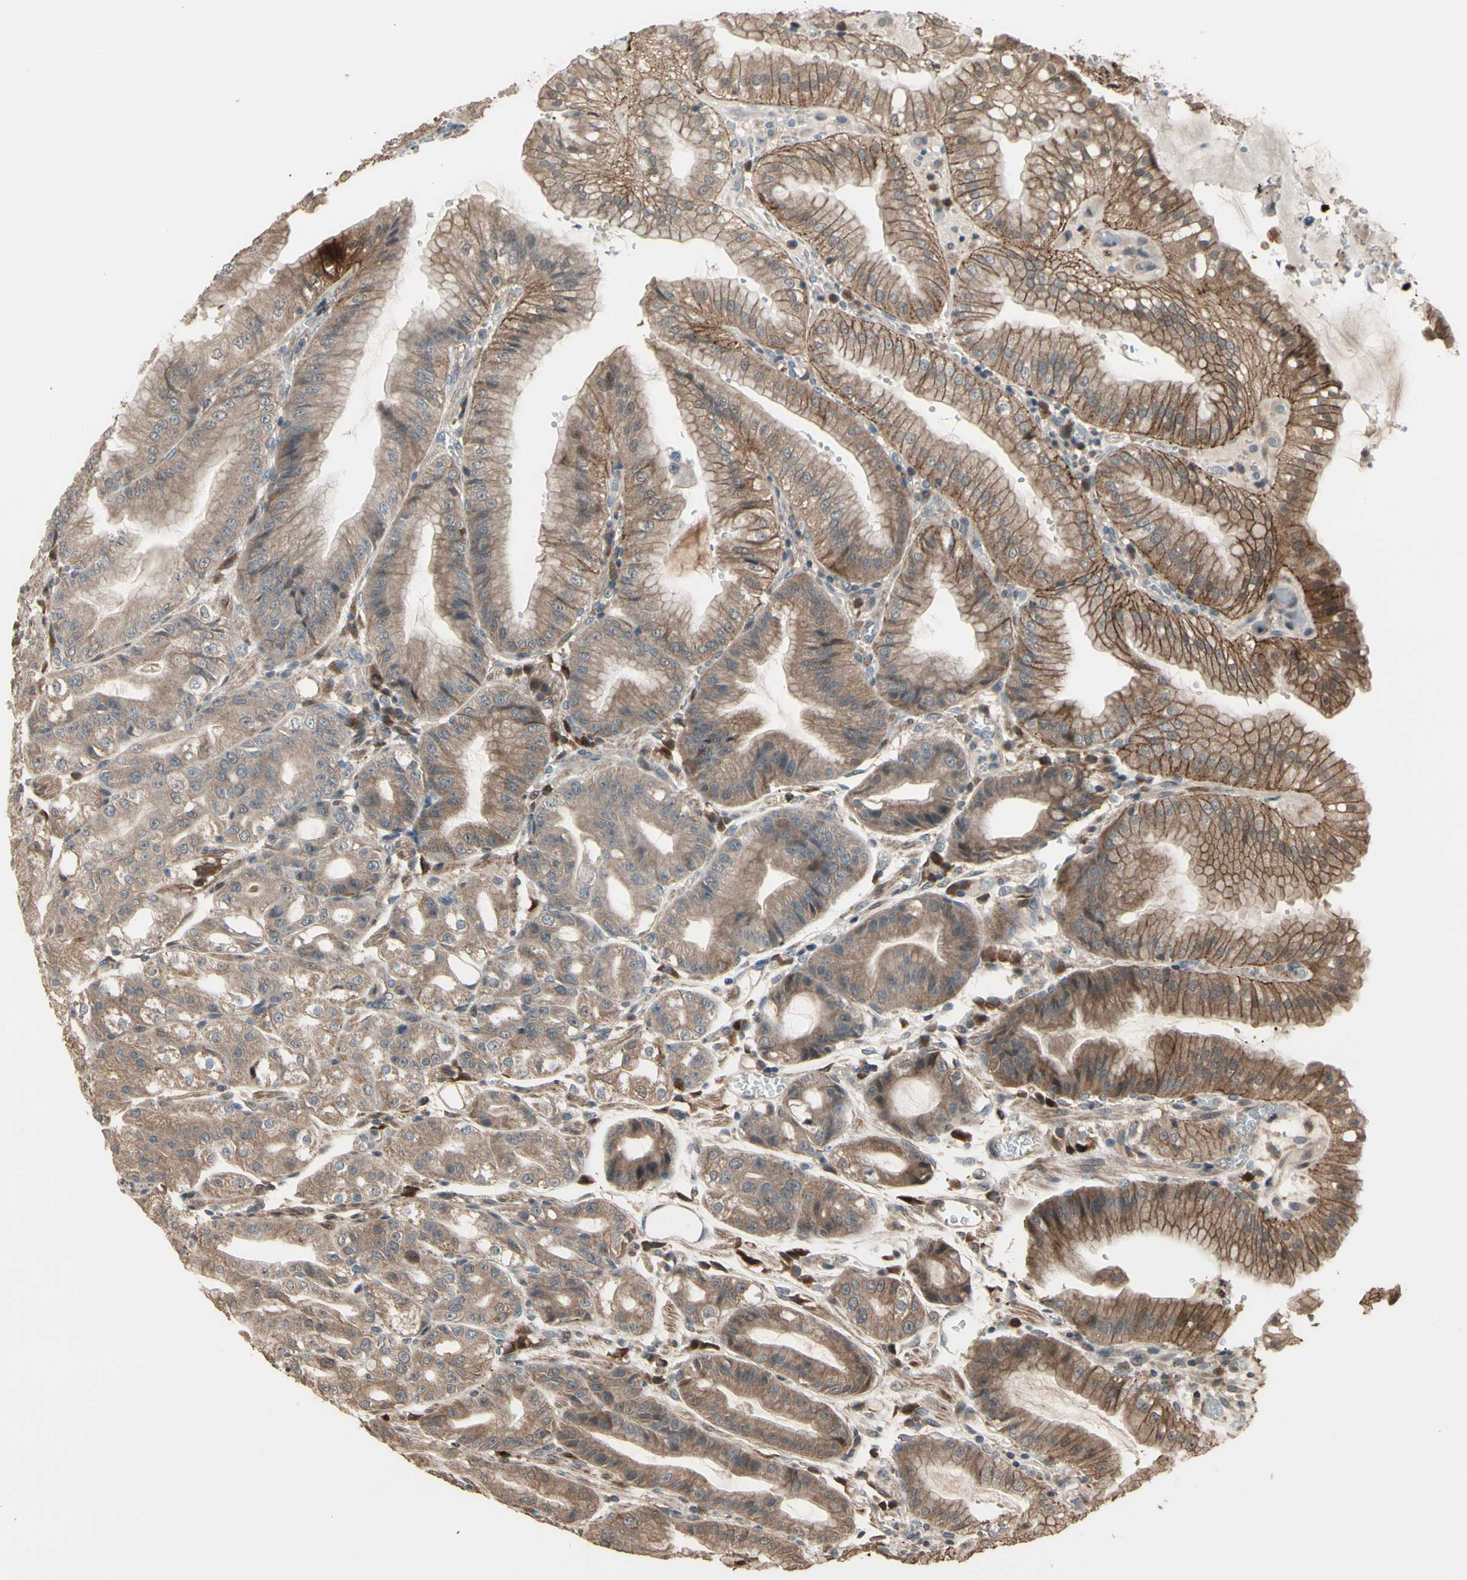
{"staining": {"intensity": "strong", "quantity": "25%-75%", "location": "cytoplasmic/membranous"}, "tissue": "stomach", "cell_type": "Glandular cells", "image_type": "normal", "snomed": [{"axis": "morphology", "description": "Normal tissue, NOS"}, {"axis": "topography", "description": "Stomach, lower"}], "caption": "A high amount of strong cytoplasmic/membranous expression is identified in about 25%-75% of glandular cells in benign stomach.", "gene": "CSF1R", "patient": {"sex": "male", "age": 71}}